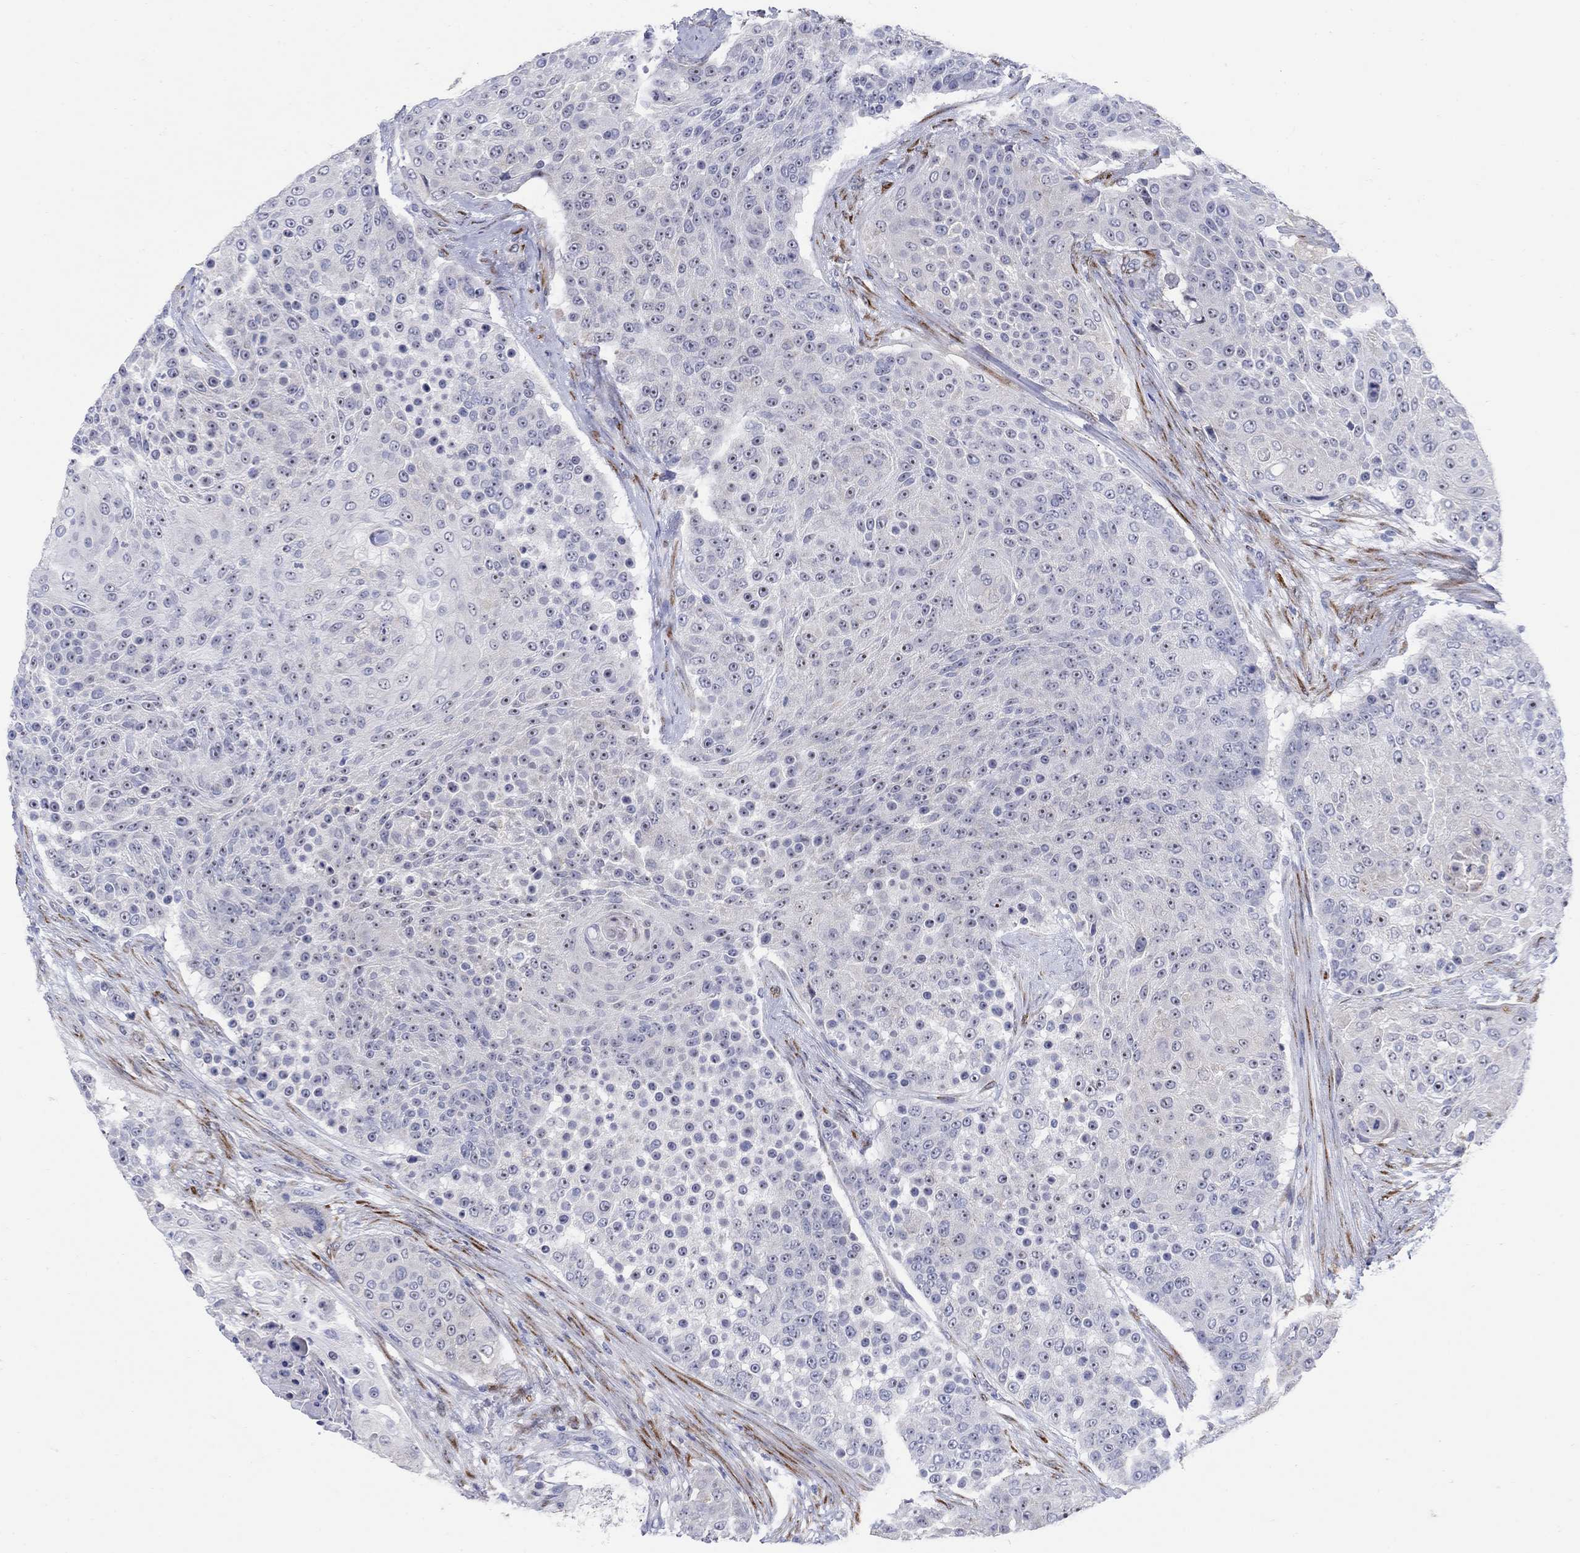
{"staining": {"intensity": "negative", "quantity": "none", "location": "none"}, "tissue": "urothelial cancer", "cell_type": "Tumor cells", "image_type": "cancer", "snomed": [{"axis": "morphology", "description": "Urothelial carcinoma, High grade"}, {"axis": "topography", "description": "Urinary bladder"}], "caption": "Immunohistochemistry (IHC) image of neoplastic tissue: urothelial carcinoma (high-grade) stained with DAB shows no significant protein positivity in tumor cells.", "gene": "REEP2", "patient": {"sex": "female", "age": 63}}